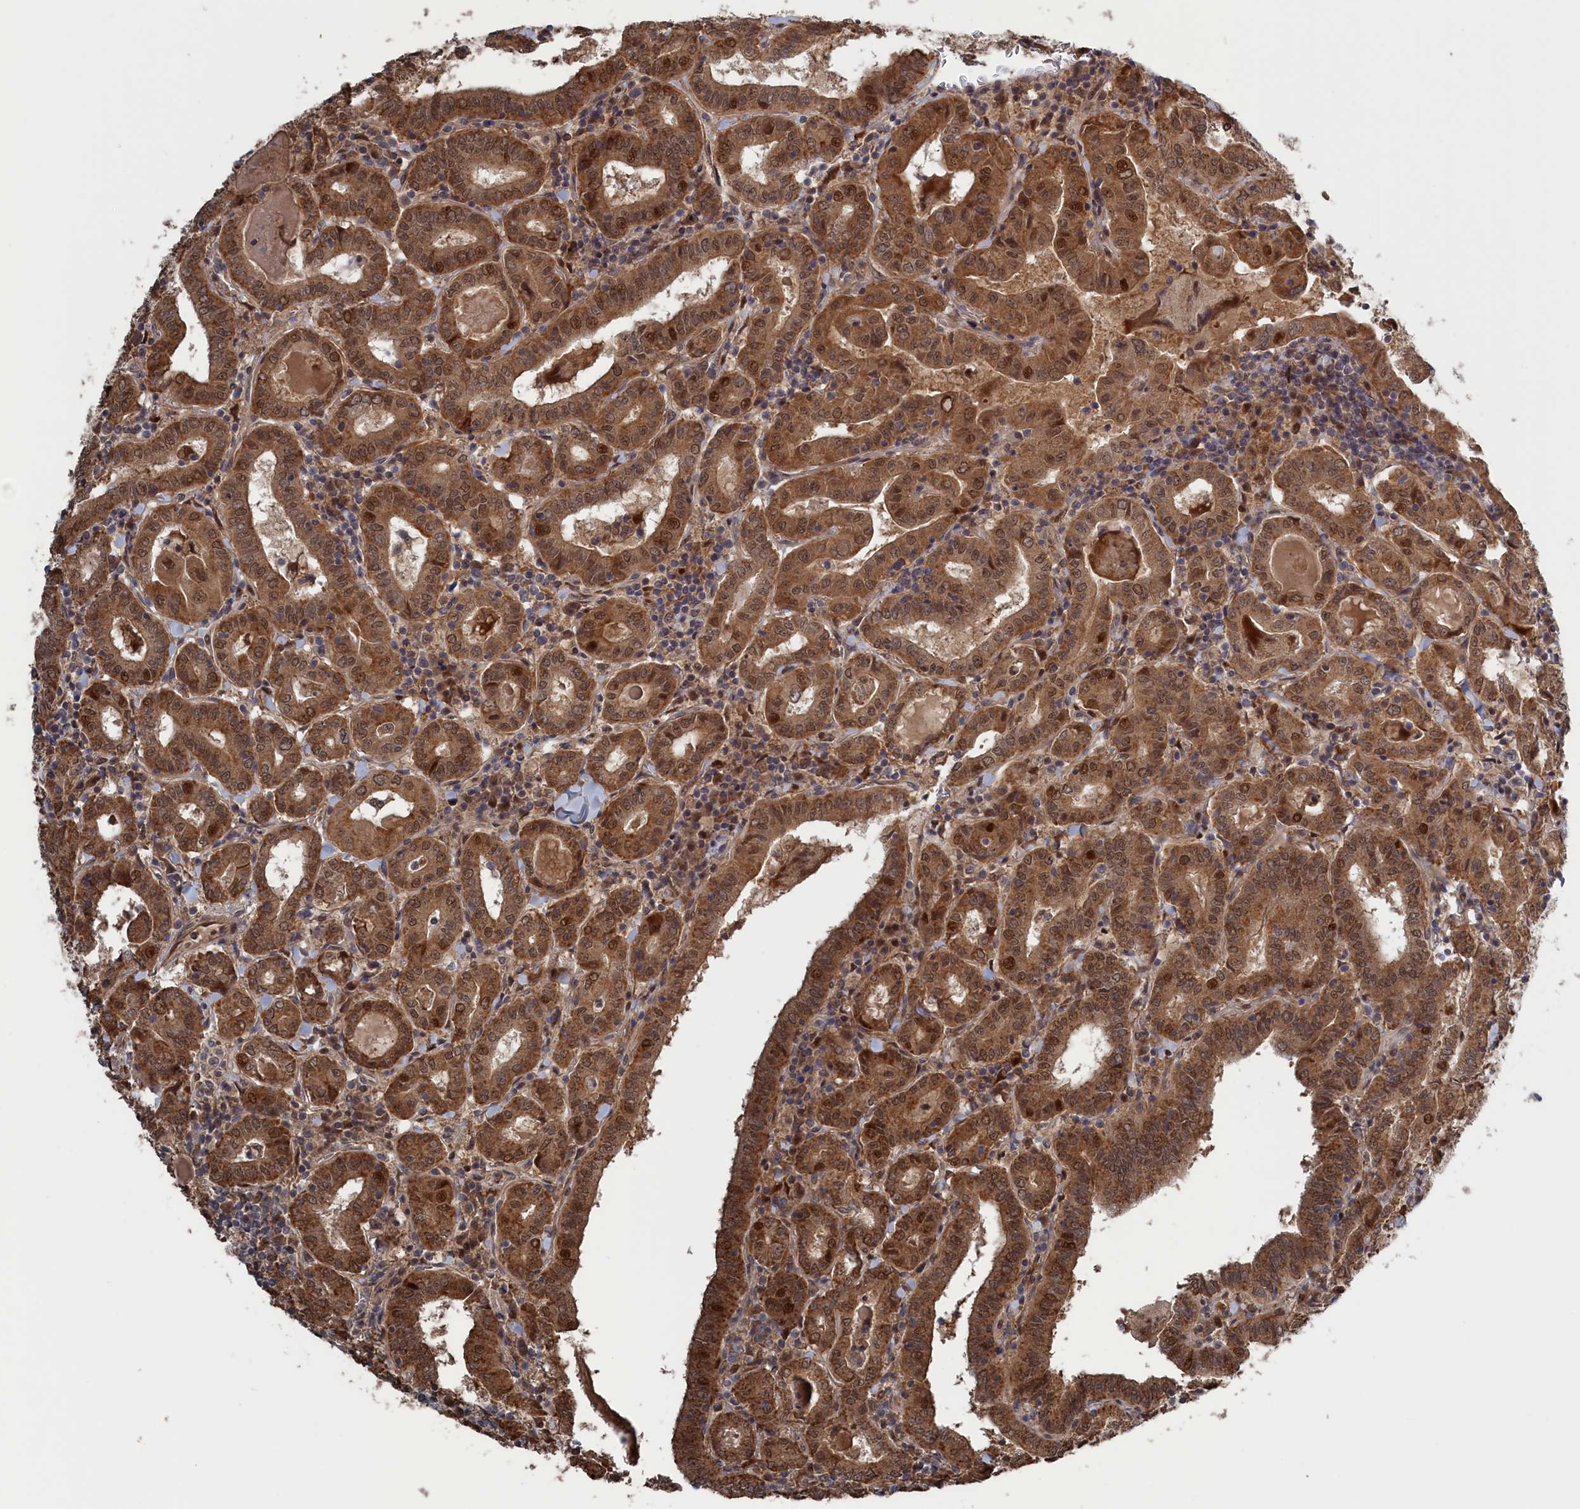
{"staining": {"intensity": "moderate", "quantity": ">75%", "location": "cytoplasmic/membranous,nuclear"}, "tissue": "thyroid cancer", "cell_type": "Tumor cells", "image_type": "cancer", "snomed": [{"axis": "morphology", "description": "Papillary adenocarcinoma, NOS"}, {"axis": "topography", "description": "Thyroid gland"}], "caption": "A brown stain shows moderate cytoplasmic/membranous and nuclear positivity of a protein in human thyroid cancer tumor cells. The protein is stained brown, and the nuclei are stained in blue (DAB IHC with brightfield microscopy, high magnification).", "gene": "ELOVL6", "patient": {"sex": "female", "age": 72}}